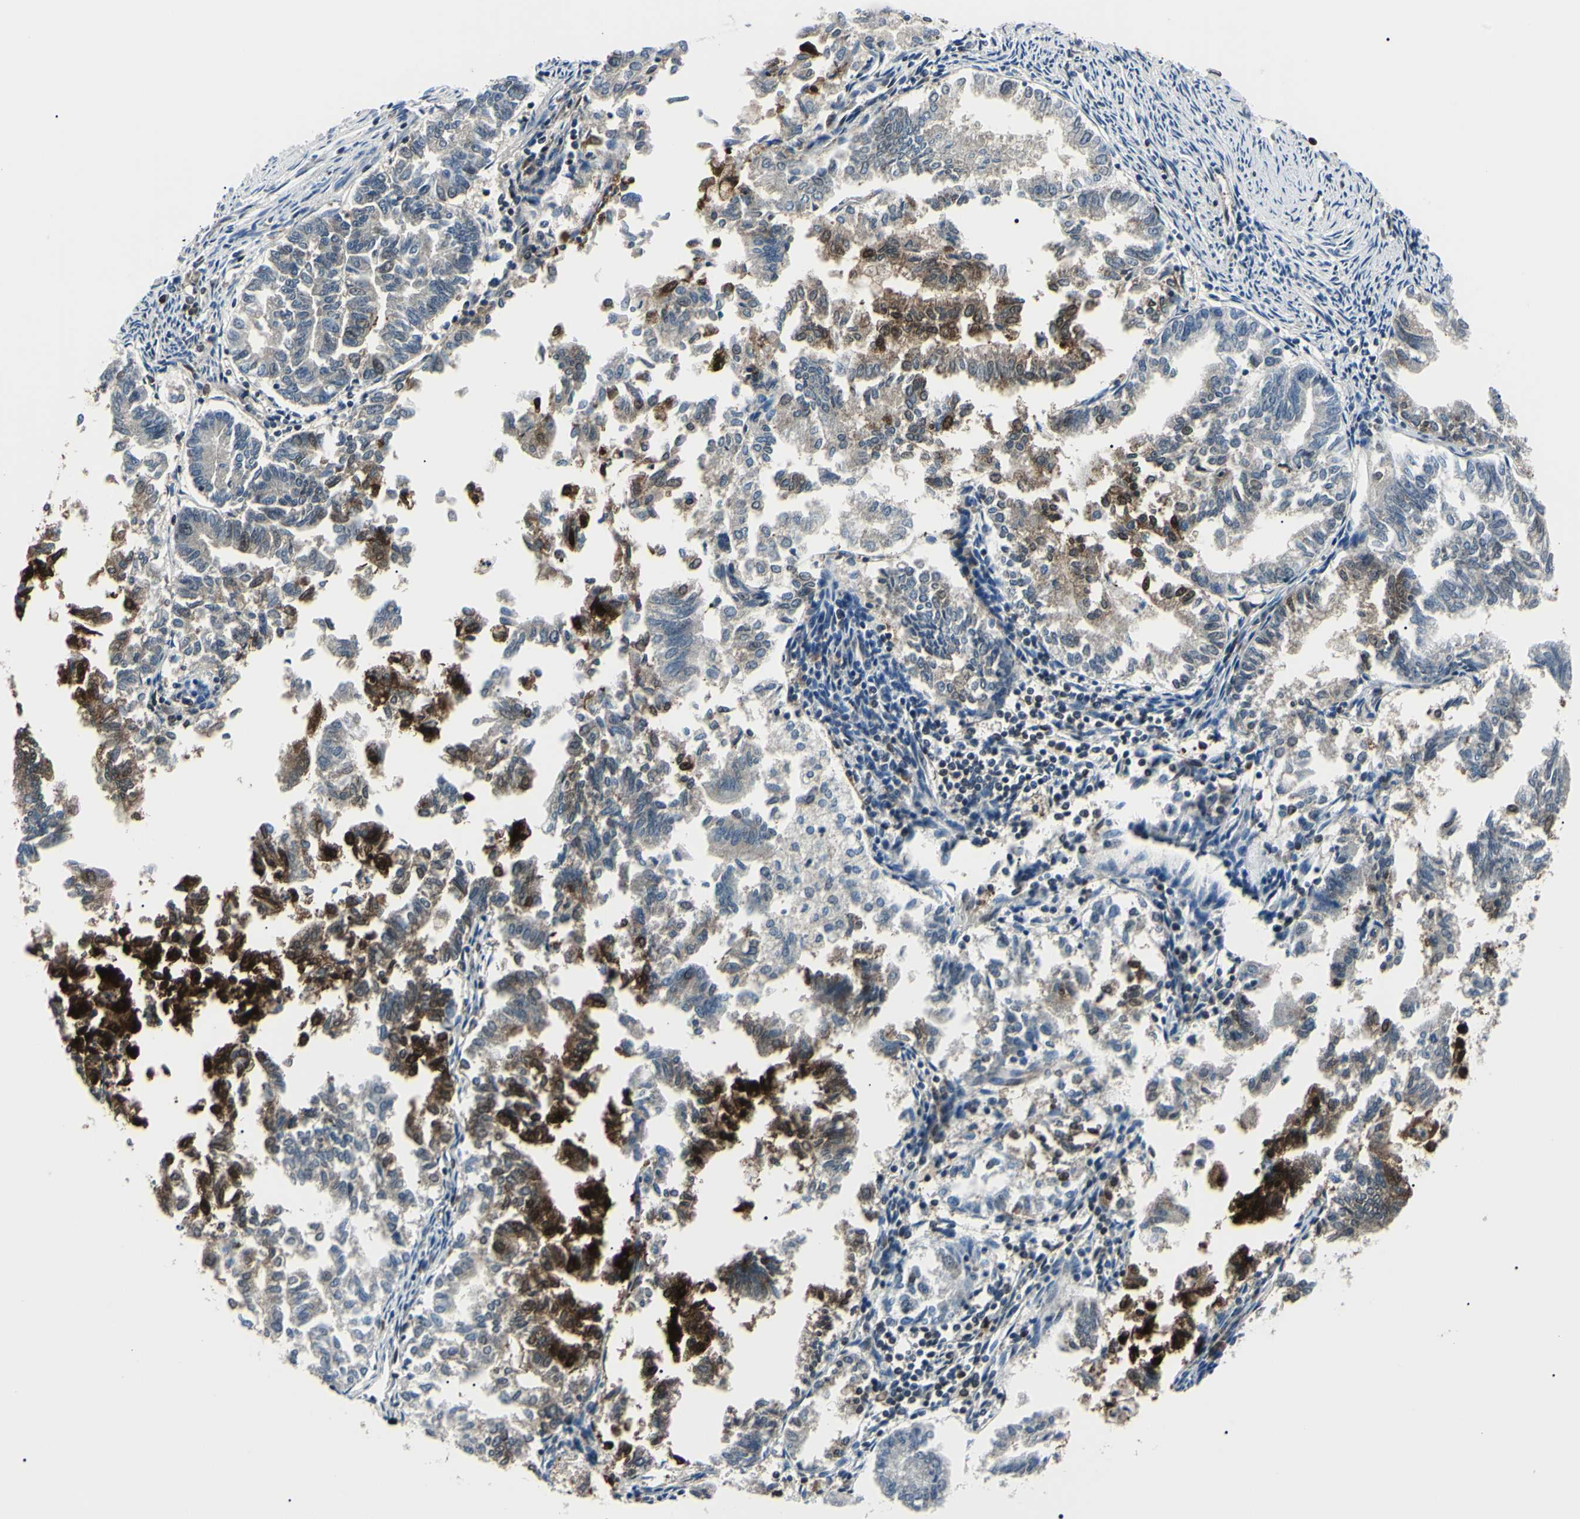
{"staining": {"intensity": "moderate", "quantity": "25%-75%", "location": "cytoplasmic/membranous,nuclear"}, "tissue": "endometrial cancer", "cell_type": "Tumor cells", "image_type": "cancer", "snomed": [{"axis": "morphology", "description": "Necrosis, NOS"}, {"axis": "morphology", "description": "Adenocarcinoma, NOS"}, {"axis": "topography", "description": "Endometrium"}], "caption": "IHC of endometrial cancer demonstrates medium levels of moderate cytoplasmic/membranous and nuclear expression in approximately 25%-75% of tumor cells. Immunohistochemistry stains the protein in brown and the nuclei are stained blue.", "gene": "PGK1", "patient": {"sex": "female", "age": 79}}